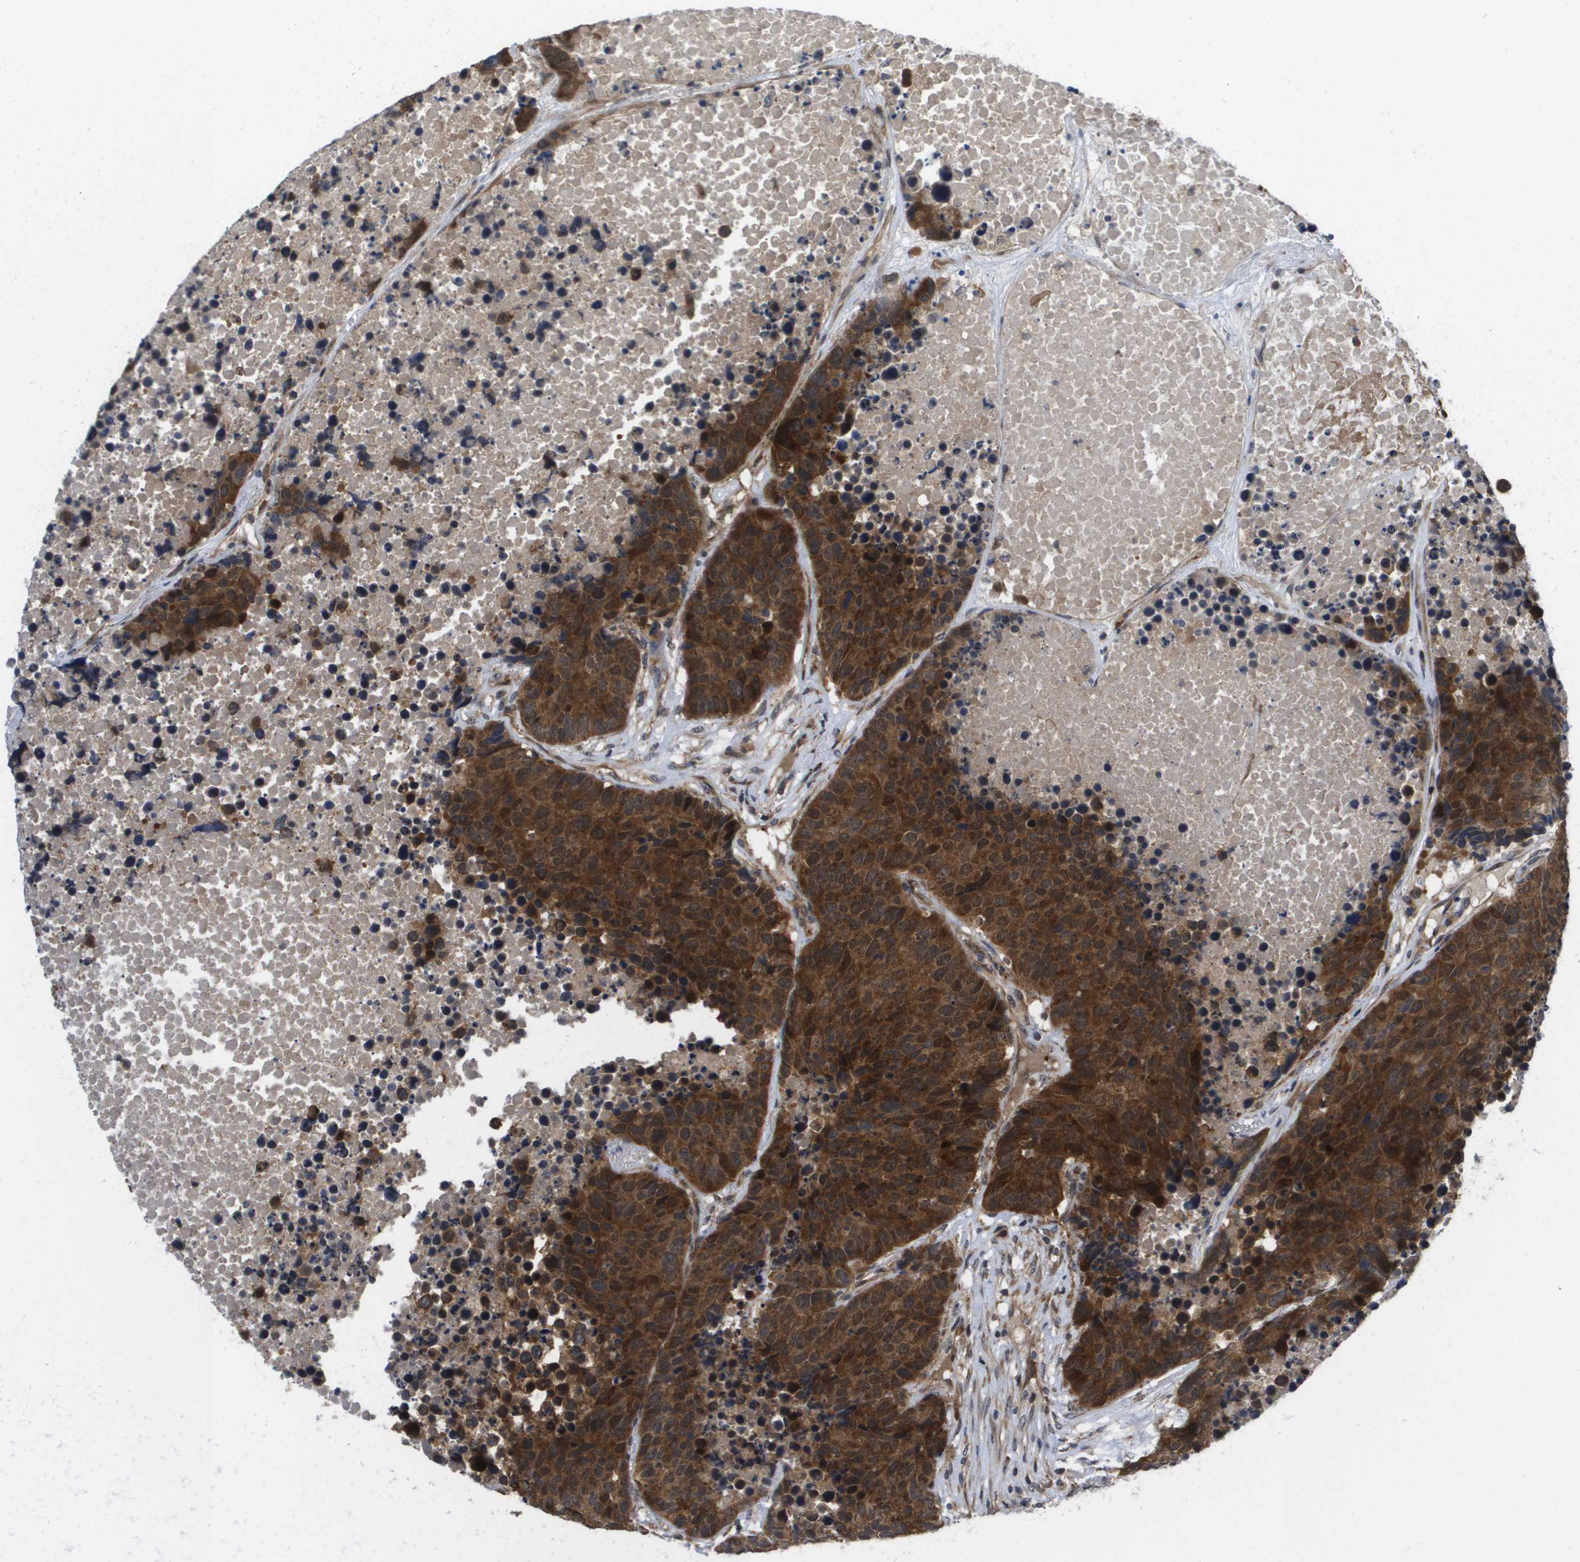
{"staining": {"intensity": "strong", "quantity": ">75%", "location": "cytoplasmic/membranous"}, "tissue": "carcinoid", "cell_type": "Tumor cells", "image_type": "cancer", "snomed": [{"axis": "morphology", "description": "Carcinoid, malignant, NOS"}, {"axis": "topography", "description": "Lung"}], "caption": "Immunohistochemistry (IHC) image of carcinoid stained for a protein (brown), which demonstrates high levels of strong cytoplasmic/membranous positivity in approximately >75% of tumor cells.", "gene": "RBM38", "patient": {"sex": "male", "age": 60}}